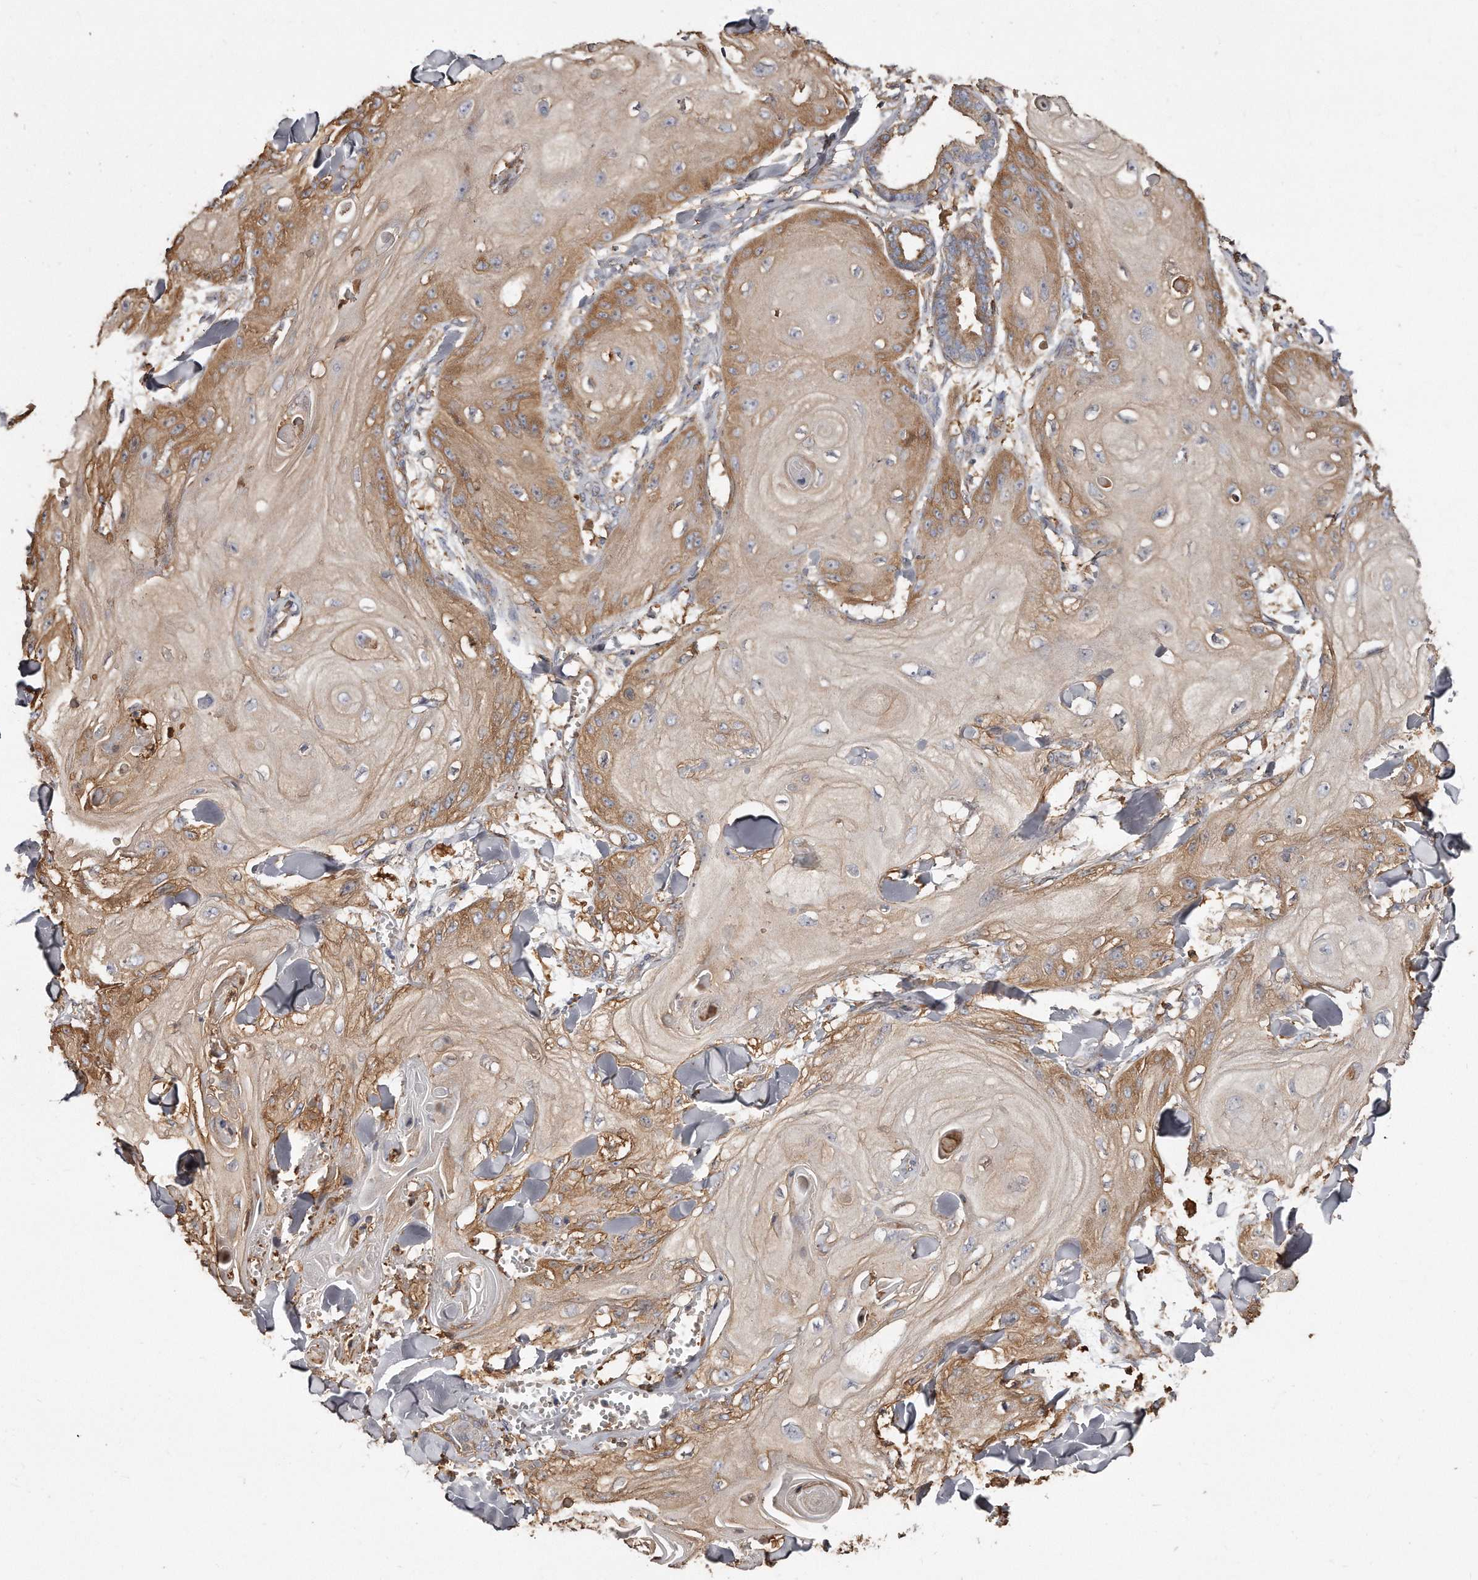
{"staining": {"intensity": "moderate", "quantity": "<25%", "location": "cytoplasmic/membranous"}, "tissue": "skin cancer", "cell_type": "Tumor cells", "image_type": "cancer", "snomed": [{"axis": "morphology", "description": "Squamous cell carcinoma, NOS"}, {"axis": "topography", "description": "Skin"}], "caption": "This photomicrograph reveals immunohistochemistry staining of human skin squamous cell carcinoma, with low moderate cytoplasmic/membranous expression in about <25% of tumor cells.", "gene": "CAP1", "patient": {"sex": "male", "age": 74}}